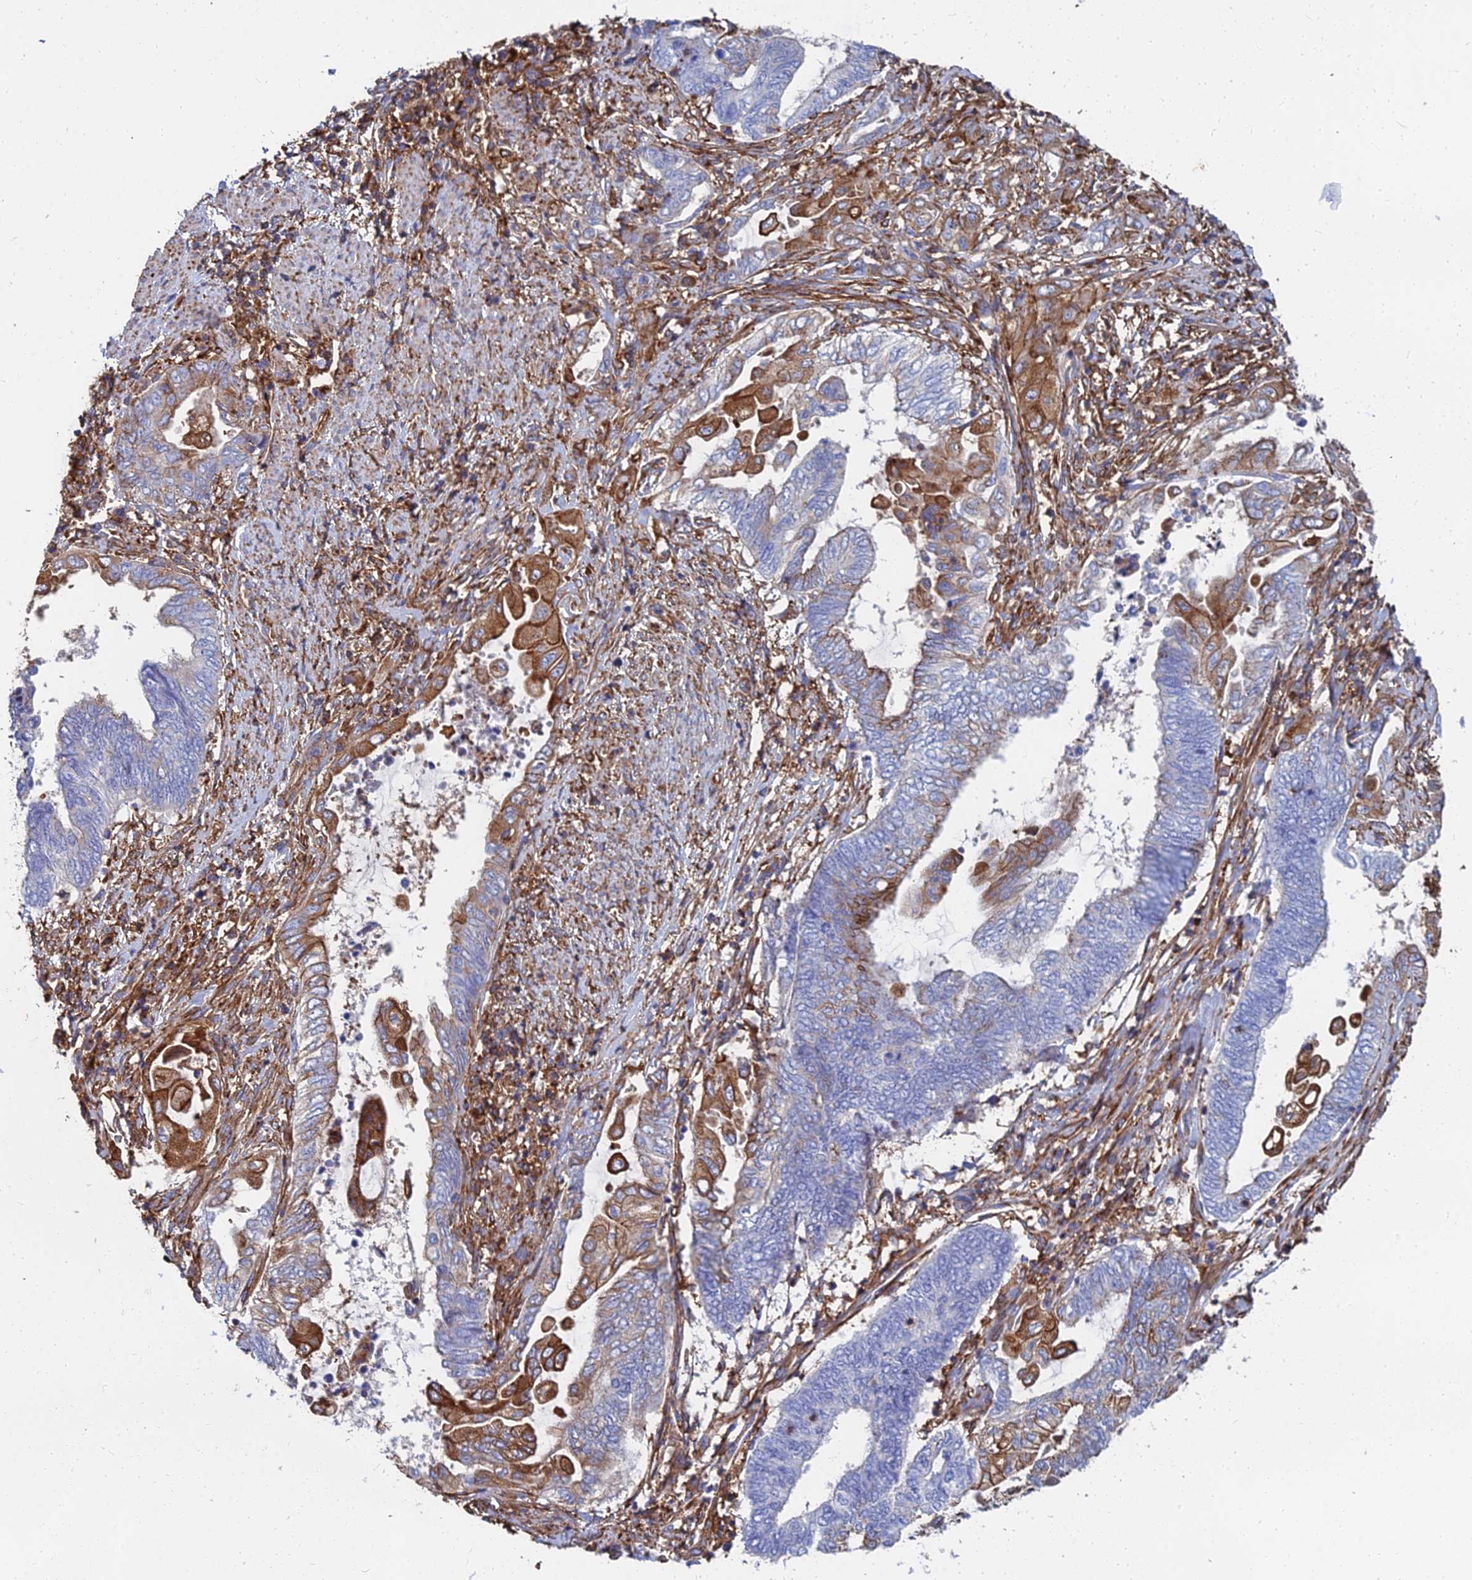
{"staining": {"intensity": "moderate", "quantity": "<25%", "location": "cytoplasmic/membranous"}, "tissue": "endometrial cancer", "cell_type": "Tumor cells", "image_type": "cancer", "snomed": [{"axis": "morphology", "description": "Adenocarcinoma, NOS"}, {"axis": "topography", "description": "Uterus"}, {"axis": "topography", "description": "Endometrium"}], "caption": "IHC photomicrograph of neoplastic tissue: human endometrial cancer stained using immunohistochemistry shows low levels of moderate protein expression localized specifically in the cytoplasmic/membranous of tumor cells, appearing as a cytoplasmic/membranous brown color.", "gene": "GPR42", "patient": {"sex": "female", "age": 70}}